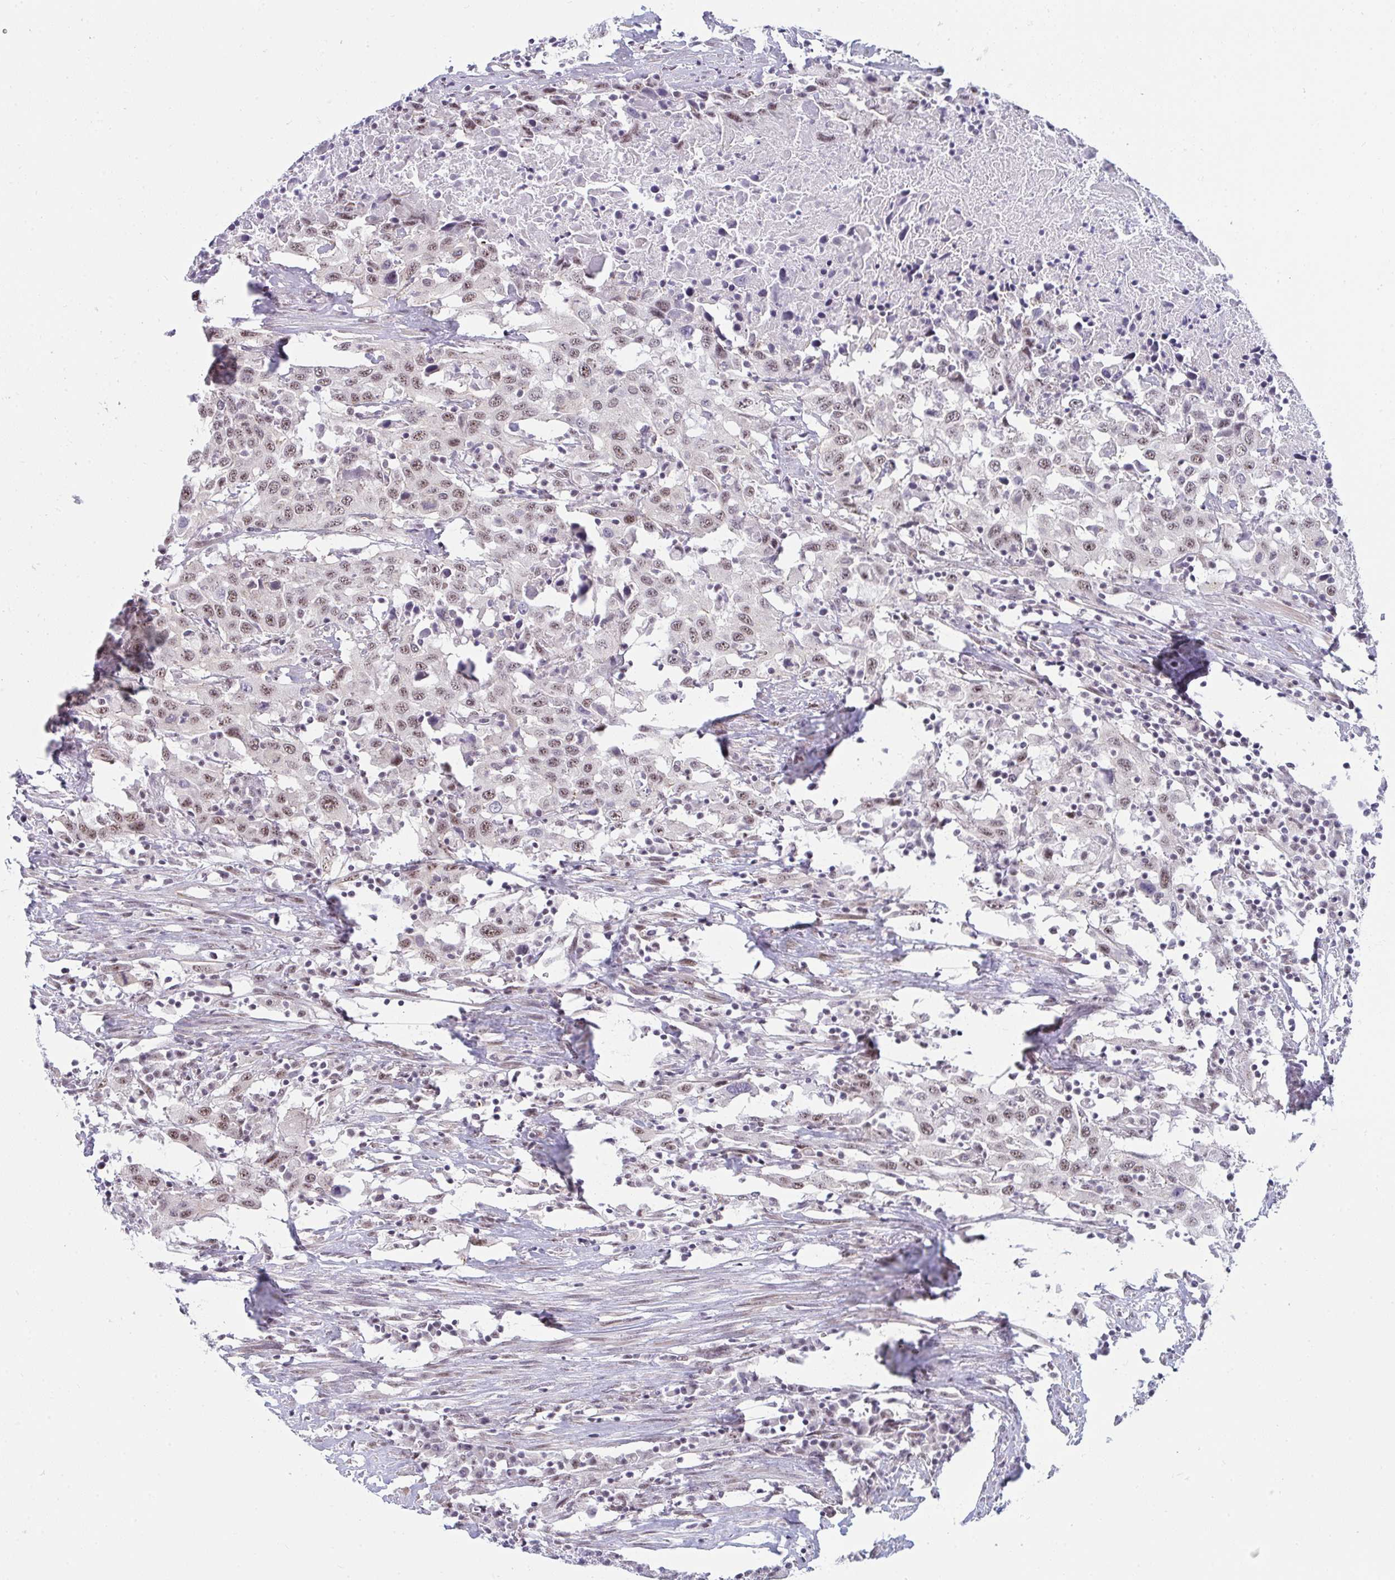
{"staining": {"intensity": "weak", "quantity": ">75%", "location": "nuclear"}, "tissue": "urothelial cancer", "cell_type": "Tumor cells", "image_type": "cancer", "snomed": [{"axis": "morphology", "description": "Urothelial carcinoma, High grade"}, {"axis": "topography", "description": "Urinary bladder"}], "caption": "This photomicrograph exhibits immunohistochemistry staining of urothelial carcinoma (high-grade), with low weak nuclear expression in approximately >75% of tumor cells.", "gene": "PRR14", "patient": {"sex": "male", "age": 61}}